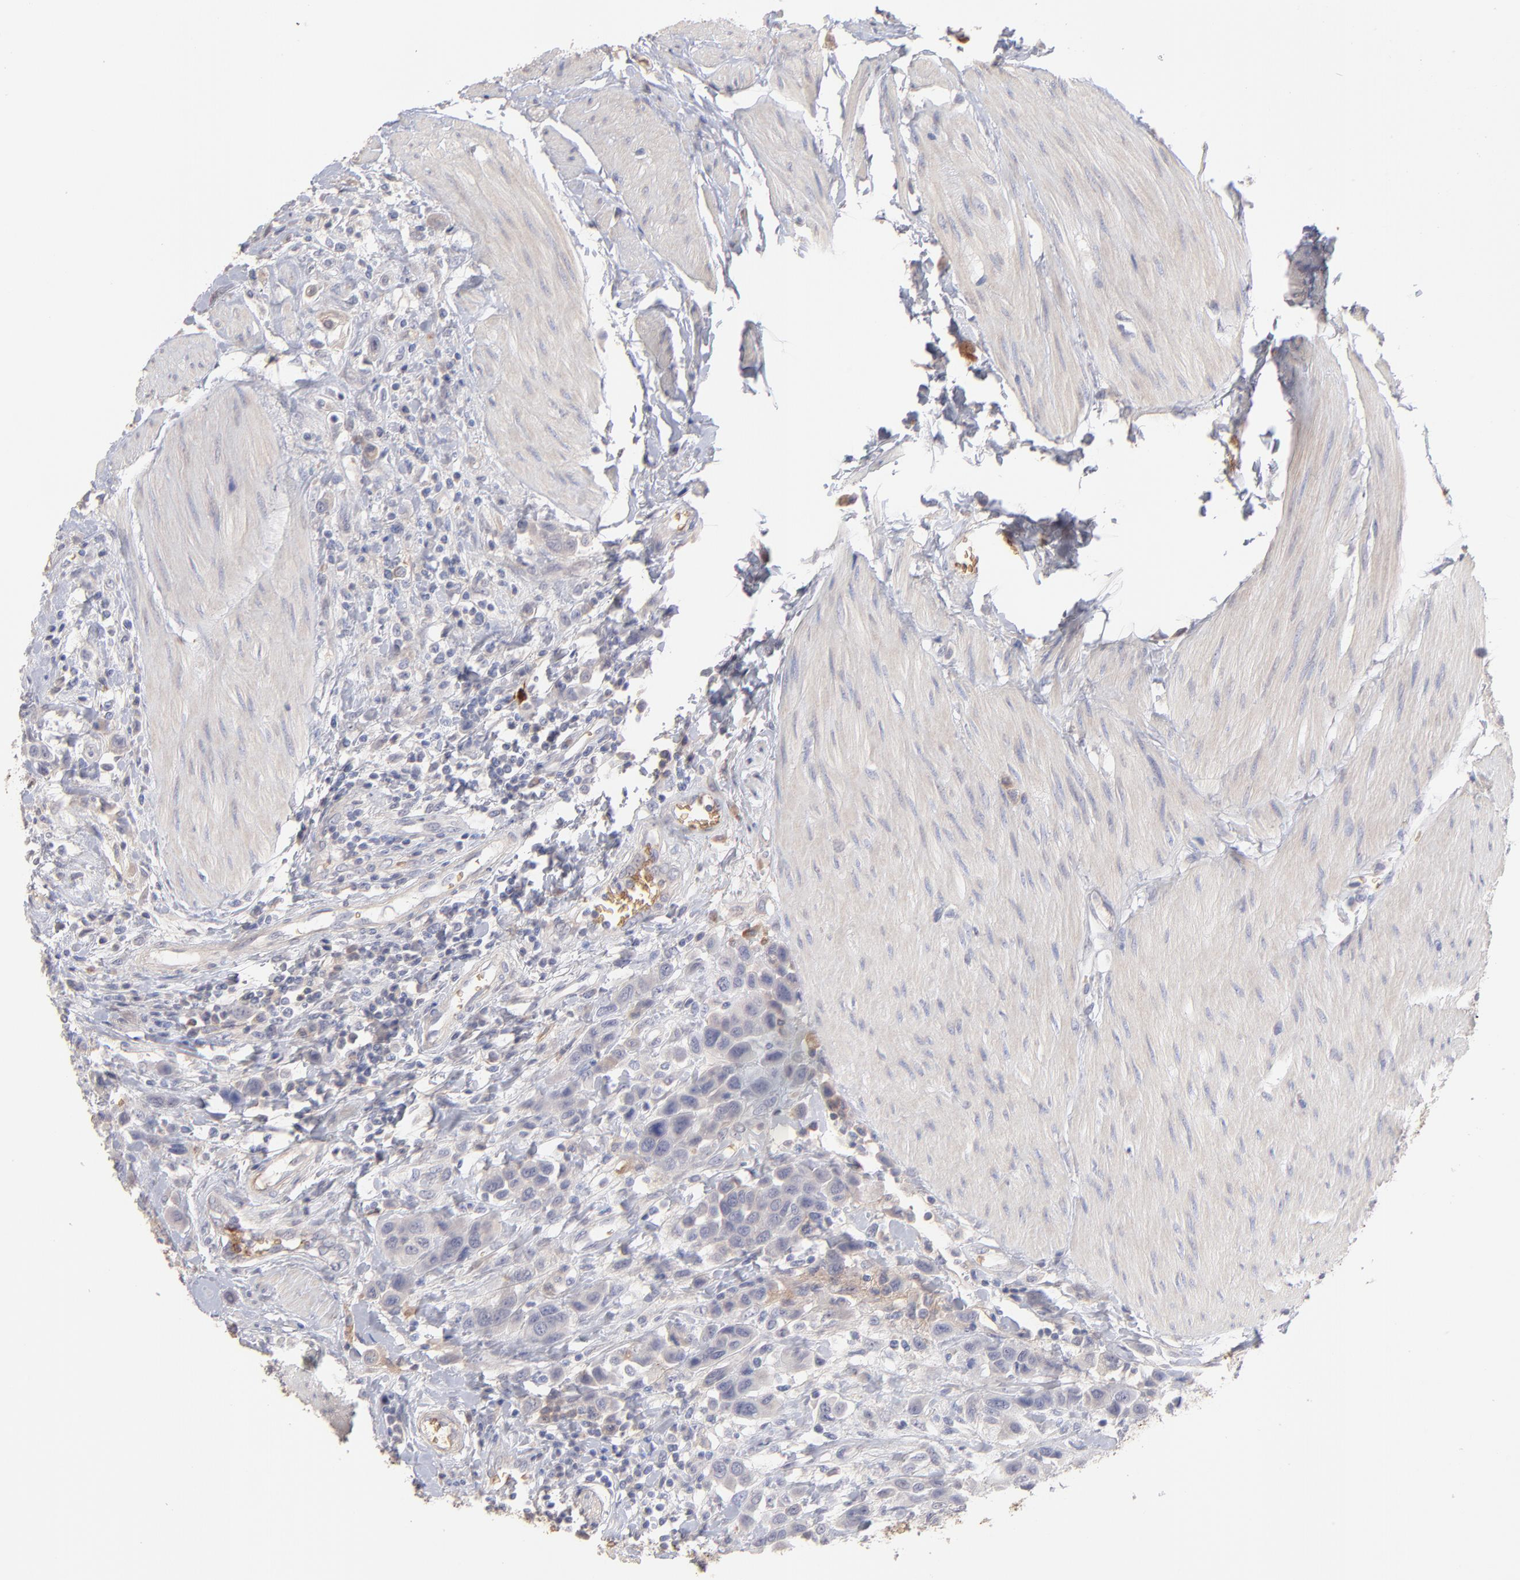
{"staining": {"intensity": "negative", "quantity": "none", "location": "none"}, "tissue": "urothelial cancer", "cell_type": "Tumor cells", "image_type": "cancer", "snomed": [{"axis": "morphology", "description": "Urothelial carcinoma, High grade"}, {"axis": "topography", "description": "Urinary bladder"}], "caption": "Urothelial cancer was stained to show a protein in brown. There is no significant staining in tumor cells. (Stains: DAB immunohistochemistry (IHC) with hematoxylin counter stain, Microscopy: brightfield microscopy at high magnification).", "gene": "F13B", "patient": {"sex": "male", "age": 50}}